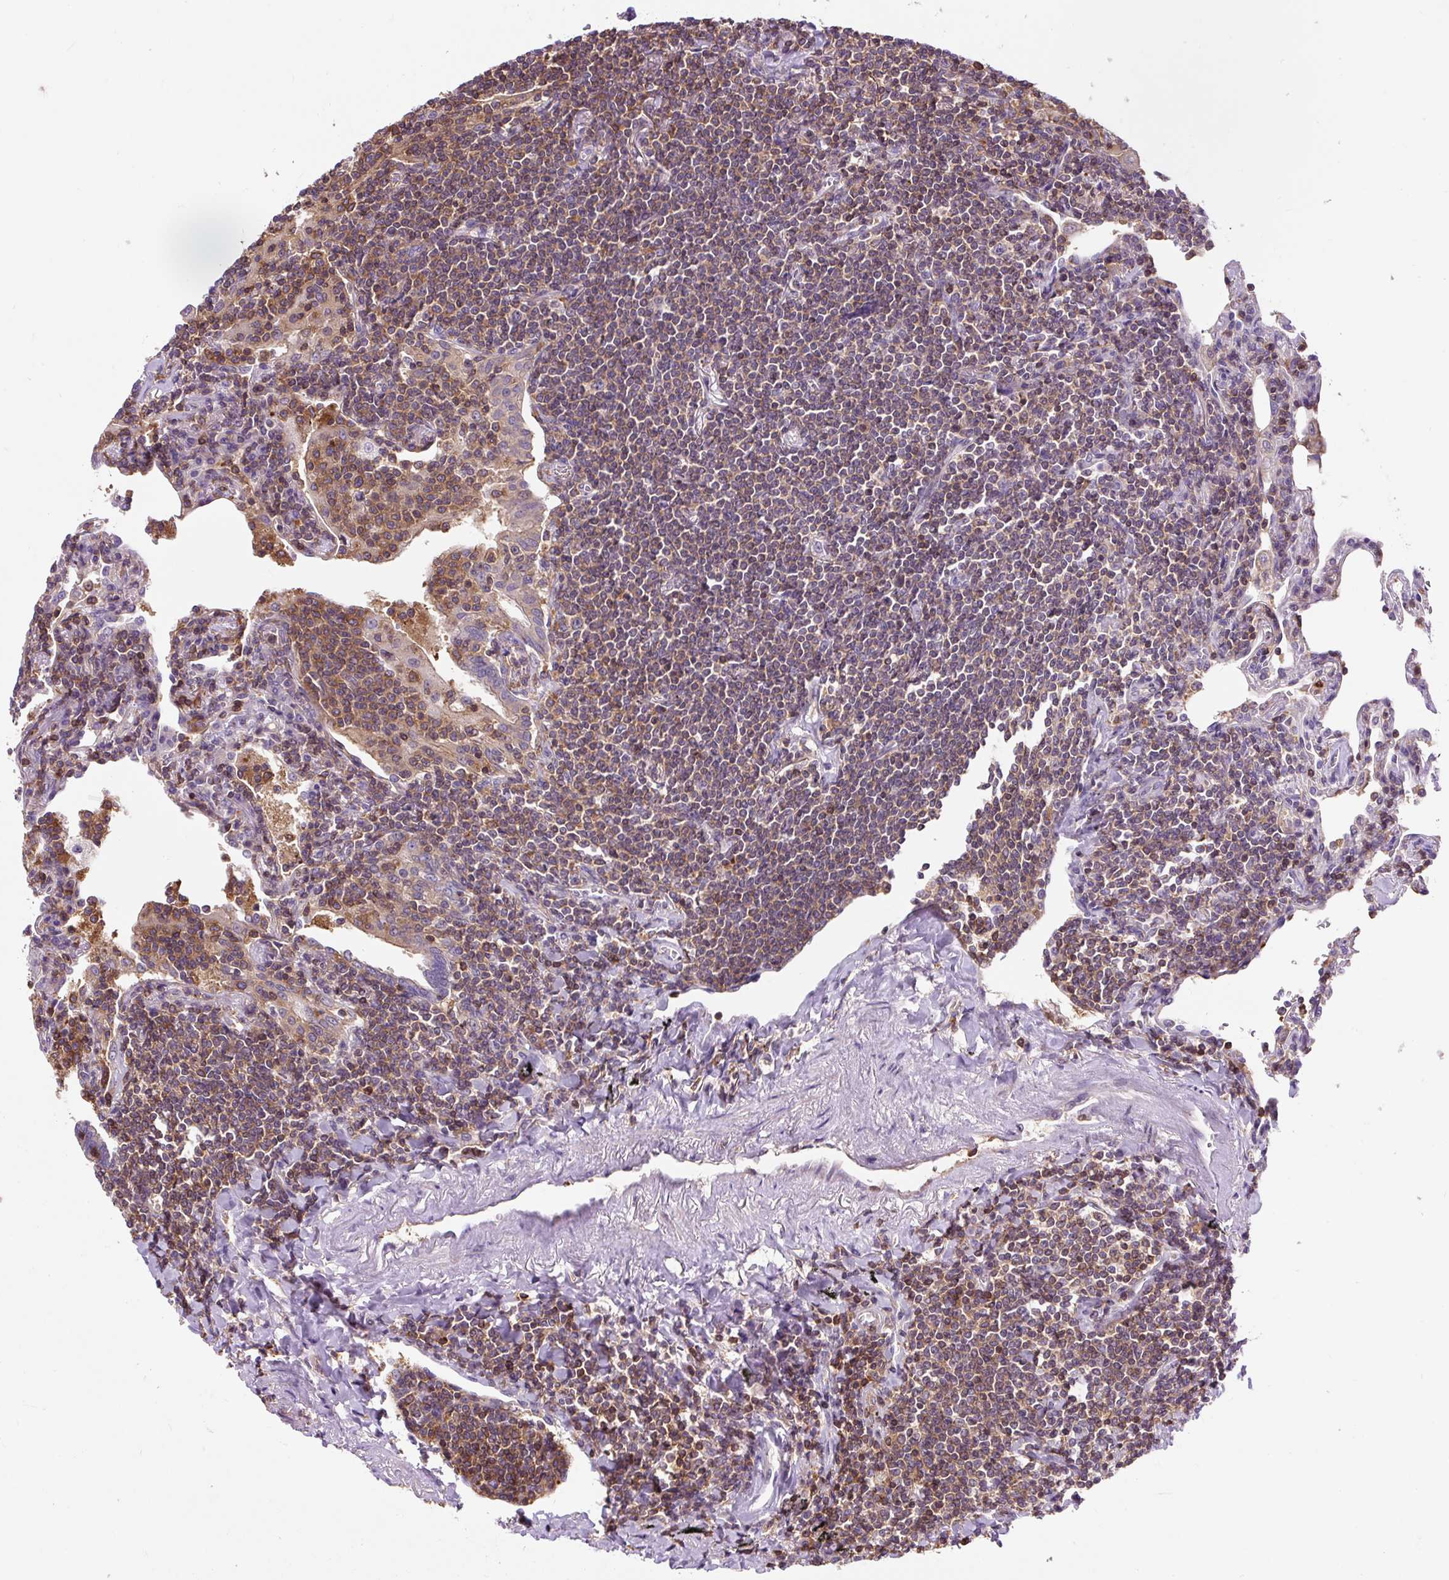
{"staining": {"intensity": "moderate", "quantity": "25%-75%", "location": "cytoplasmic/membranous"}, "tissue": "lymphoma", "cell_type": "Tumor cells", "image_type": "cancer", "snomed": [{"axis": "morphology", "description": "Malignant lymphoma, non-Hodgkin's type, Low grade"}, {"axis": "topography", "description": "Lung"}], "caption": "This photomicrograph displays lymphoma stained with immunohistochemistry to label a protein in brown. The cytoplasmic/membranous of tumor cells show moderate positivity for the protein. Nuclei are counter-stained blue.", "gene": "CISD3", "patient": {"sex": "female", "age": 71}}